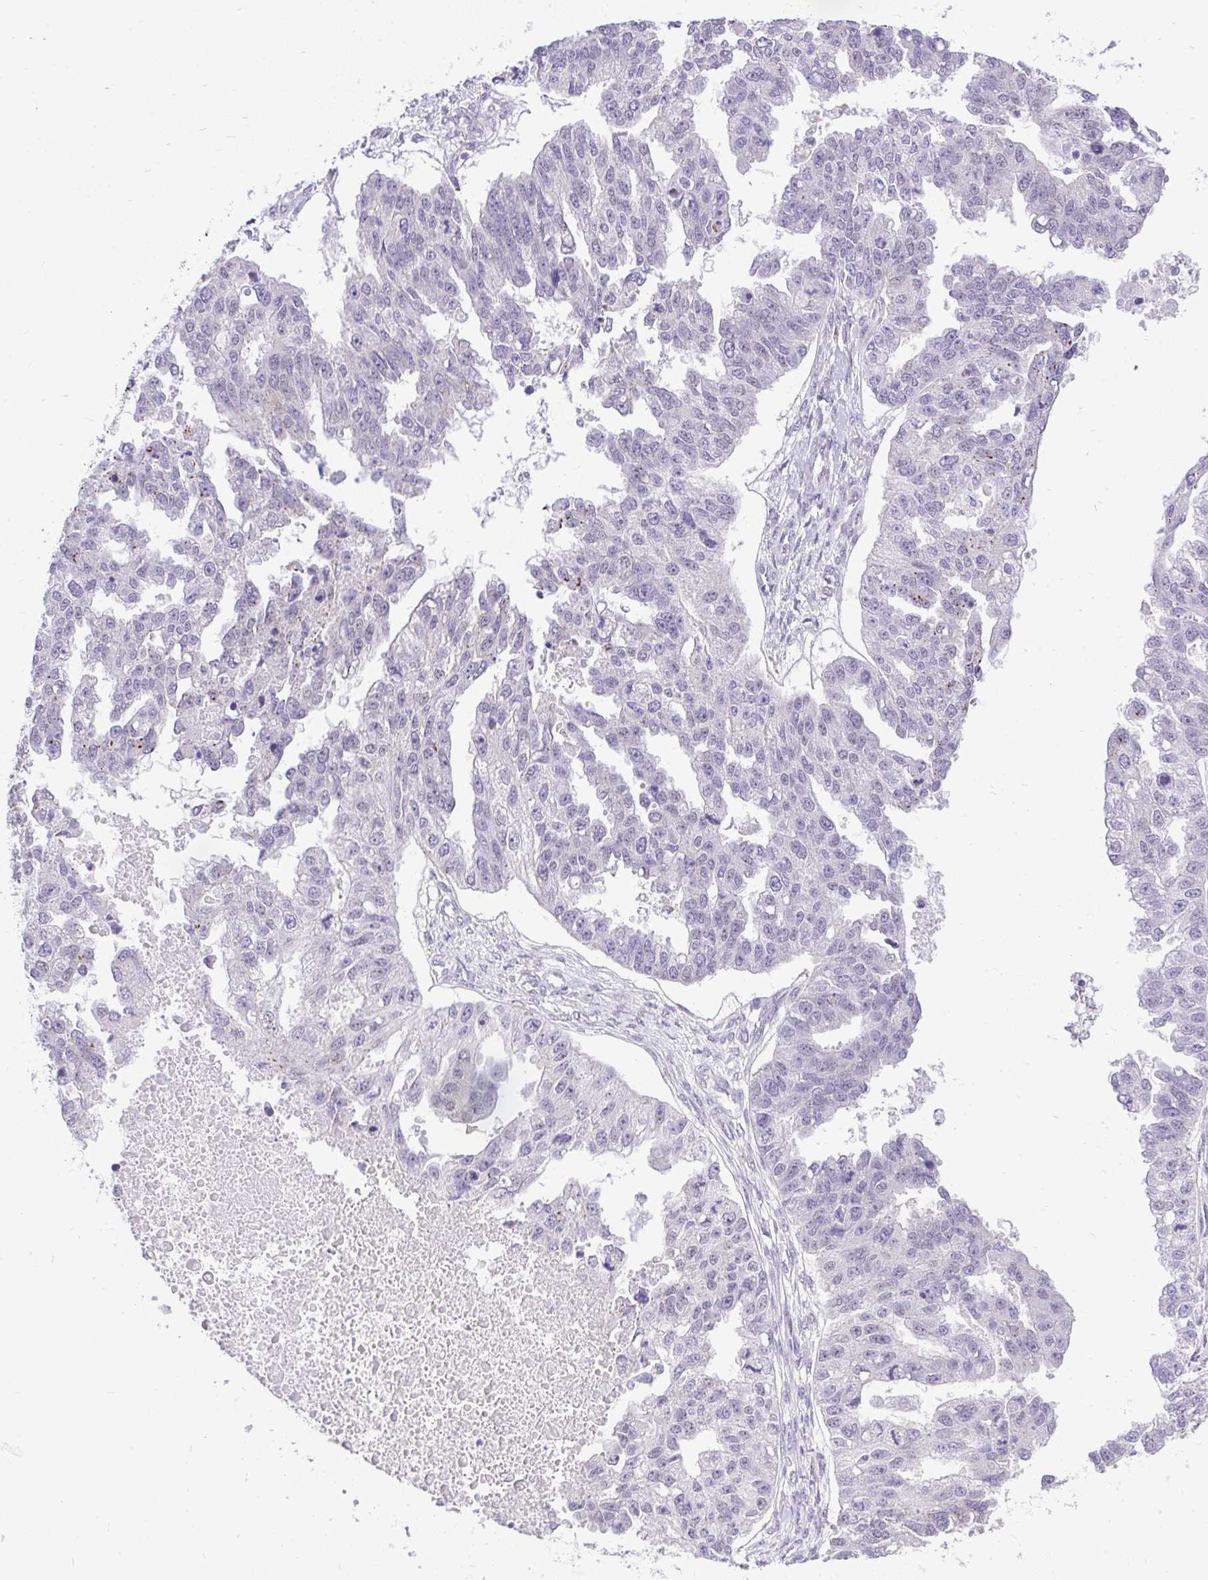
{"staining": {"intensity": "negative", "quantity": "none", "location": "none"}, "tissue": "ovarian cancer", "cell_type": "Tumor cells", "image_type": "cancer", "snomed": [{"axis": "morphology", "description": "Cystadenocarcinoma, serous, NOS"}, {"axis": "topography", "description": "Ovary"}], "caption": "High power microscopy photomicrograph of an immunohistochemistry photomicrograph of serous cystadenocarcinoma (ovarian), revealing no significant staining in tumor cells.", "gene": "PYCR2", "patient": {"sex": "female", "age": 58}}